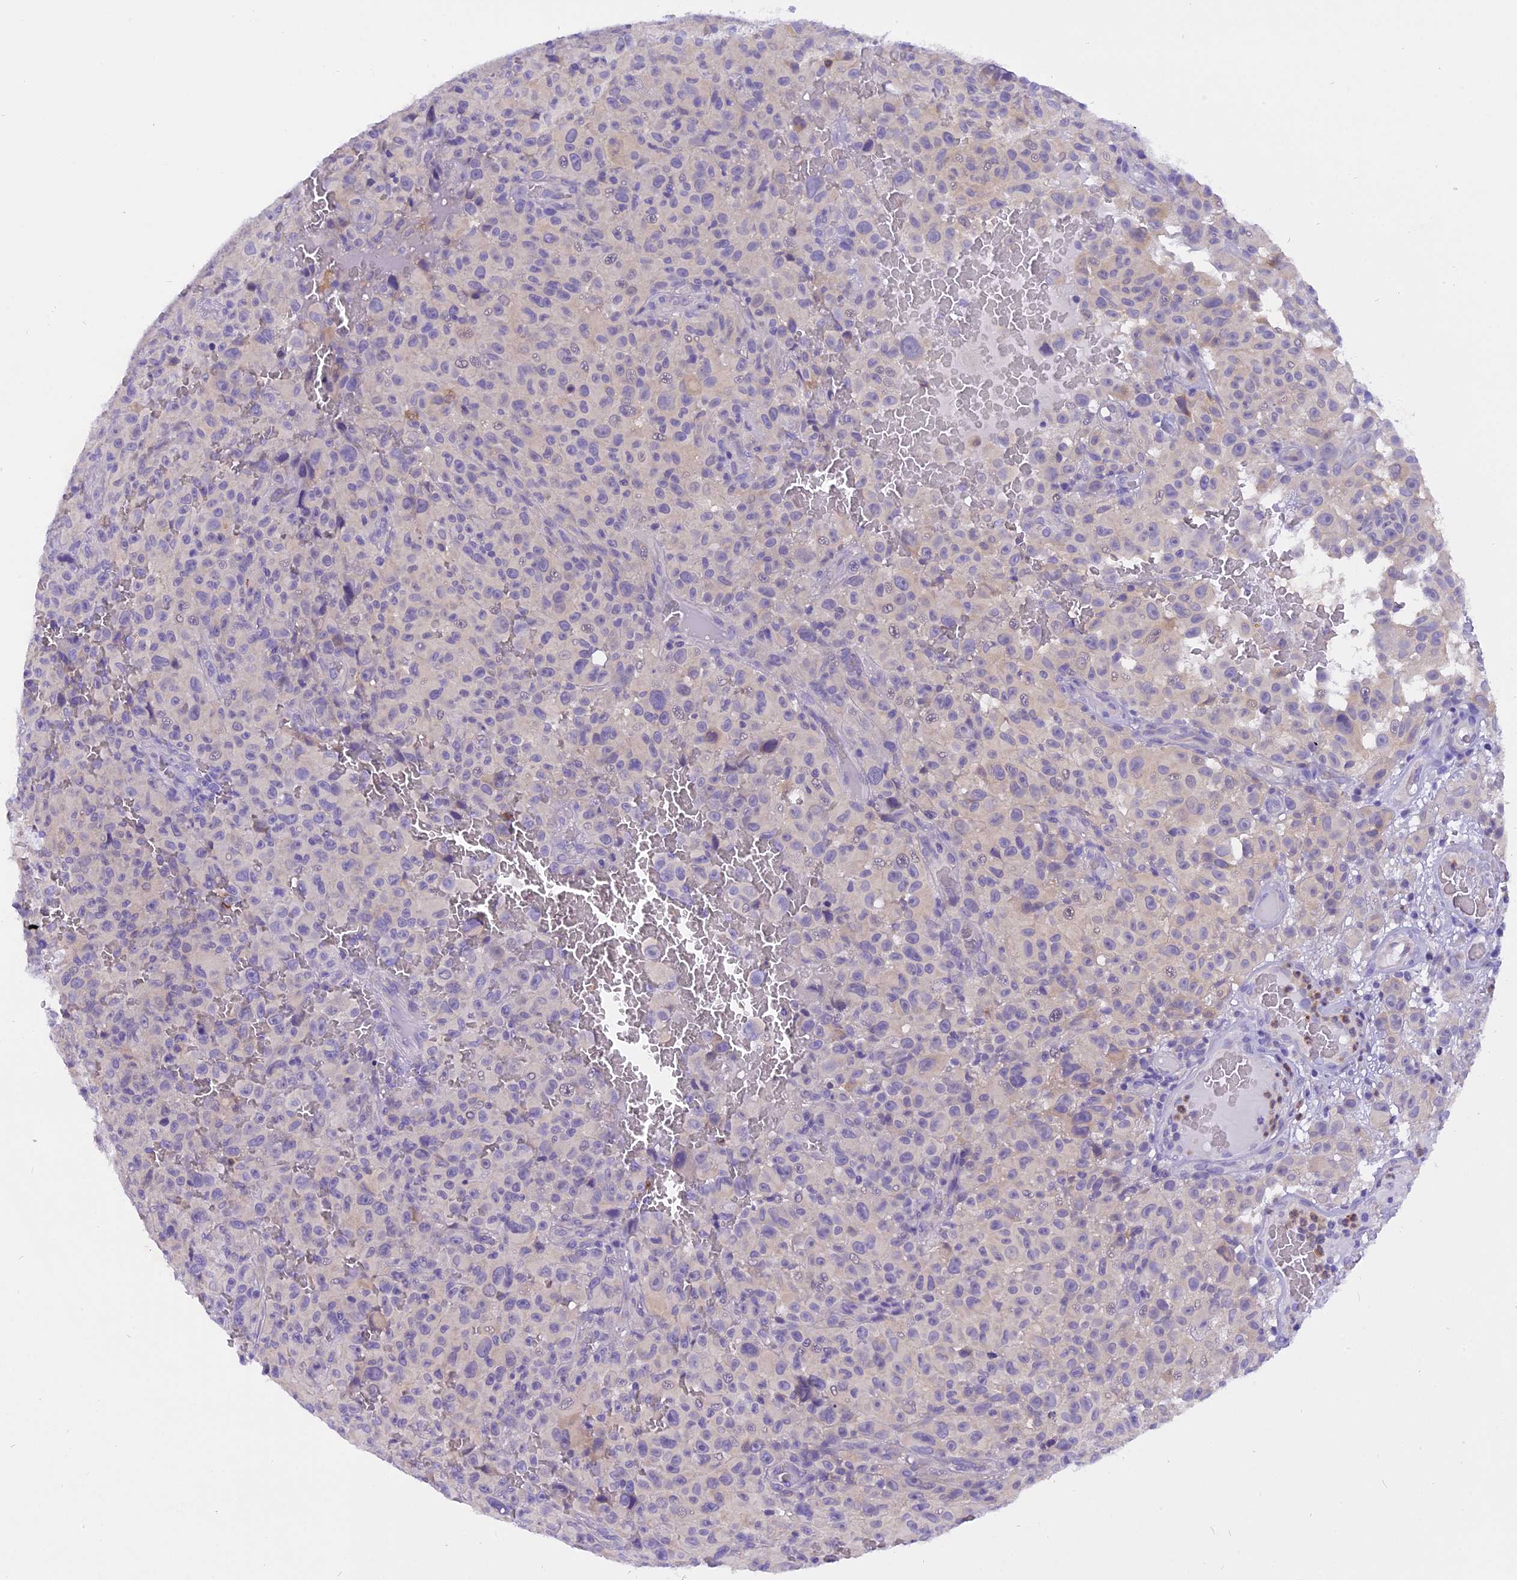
{"staining": {"intensity": "negative", "quantity": "none", "location": "none"}, "tissue": "melanoma", "cell_type": "Tumor cells", "image_type": "cancer", "snomed": [{"axis": "morphology", "description": "Malignant melanoma, NOS"}, {"axis": "topography", "description": "Skin"}], "caption": "Tumor cells are negative for brown protein staining in malignant melanoma.", "gene": "TRIM3", "patient": {"sex": "female", "age": 82}}